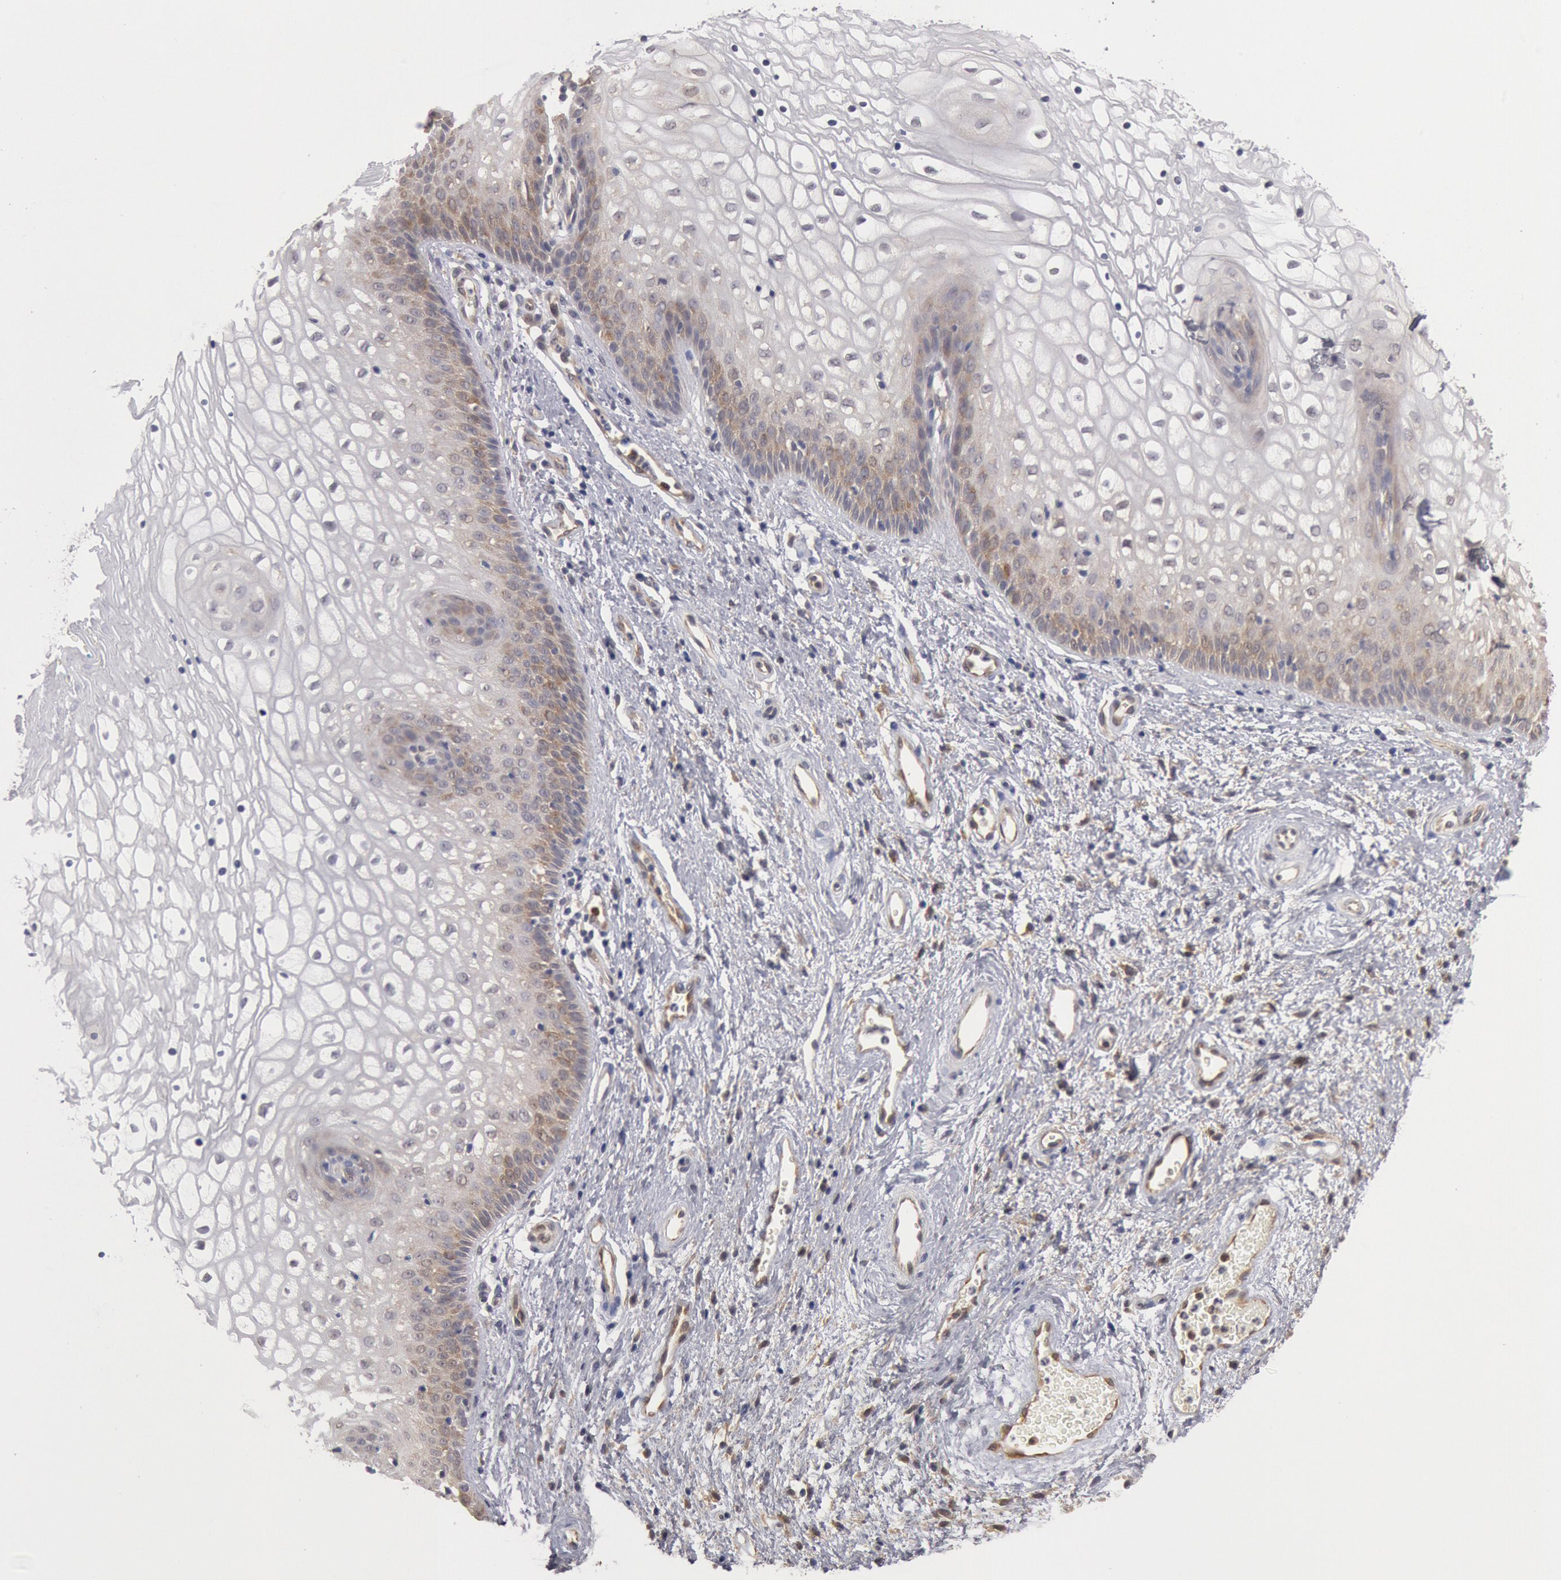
{"staining": {"intensity": "weak", "quantity": "<25%", "location": "cytoplasmic/membranous"}, "tissue": "vagina", "cell_type": "Squamous epithelial cells", "image_type": "normal", "snomed": [{"axis": "morphology", "description": "Normal tissue, NOS"}, {"axis": "topography", "description": "Vagina"}], "caption": "The micrograph displays no staining of squamous epithelial cells in unremarkable vagina. (Brightfield microscopy of DAB (3,3'-diaminobenzidine) immunohistochemistry at high magnification).", "gene": "DNAJA1", "patient": {"sex": "female", "age": 34}}